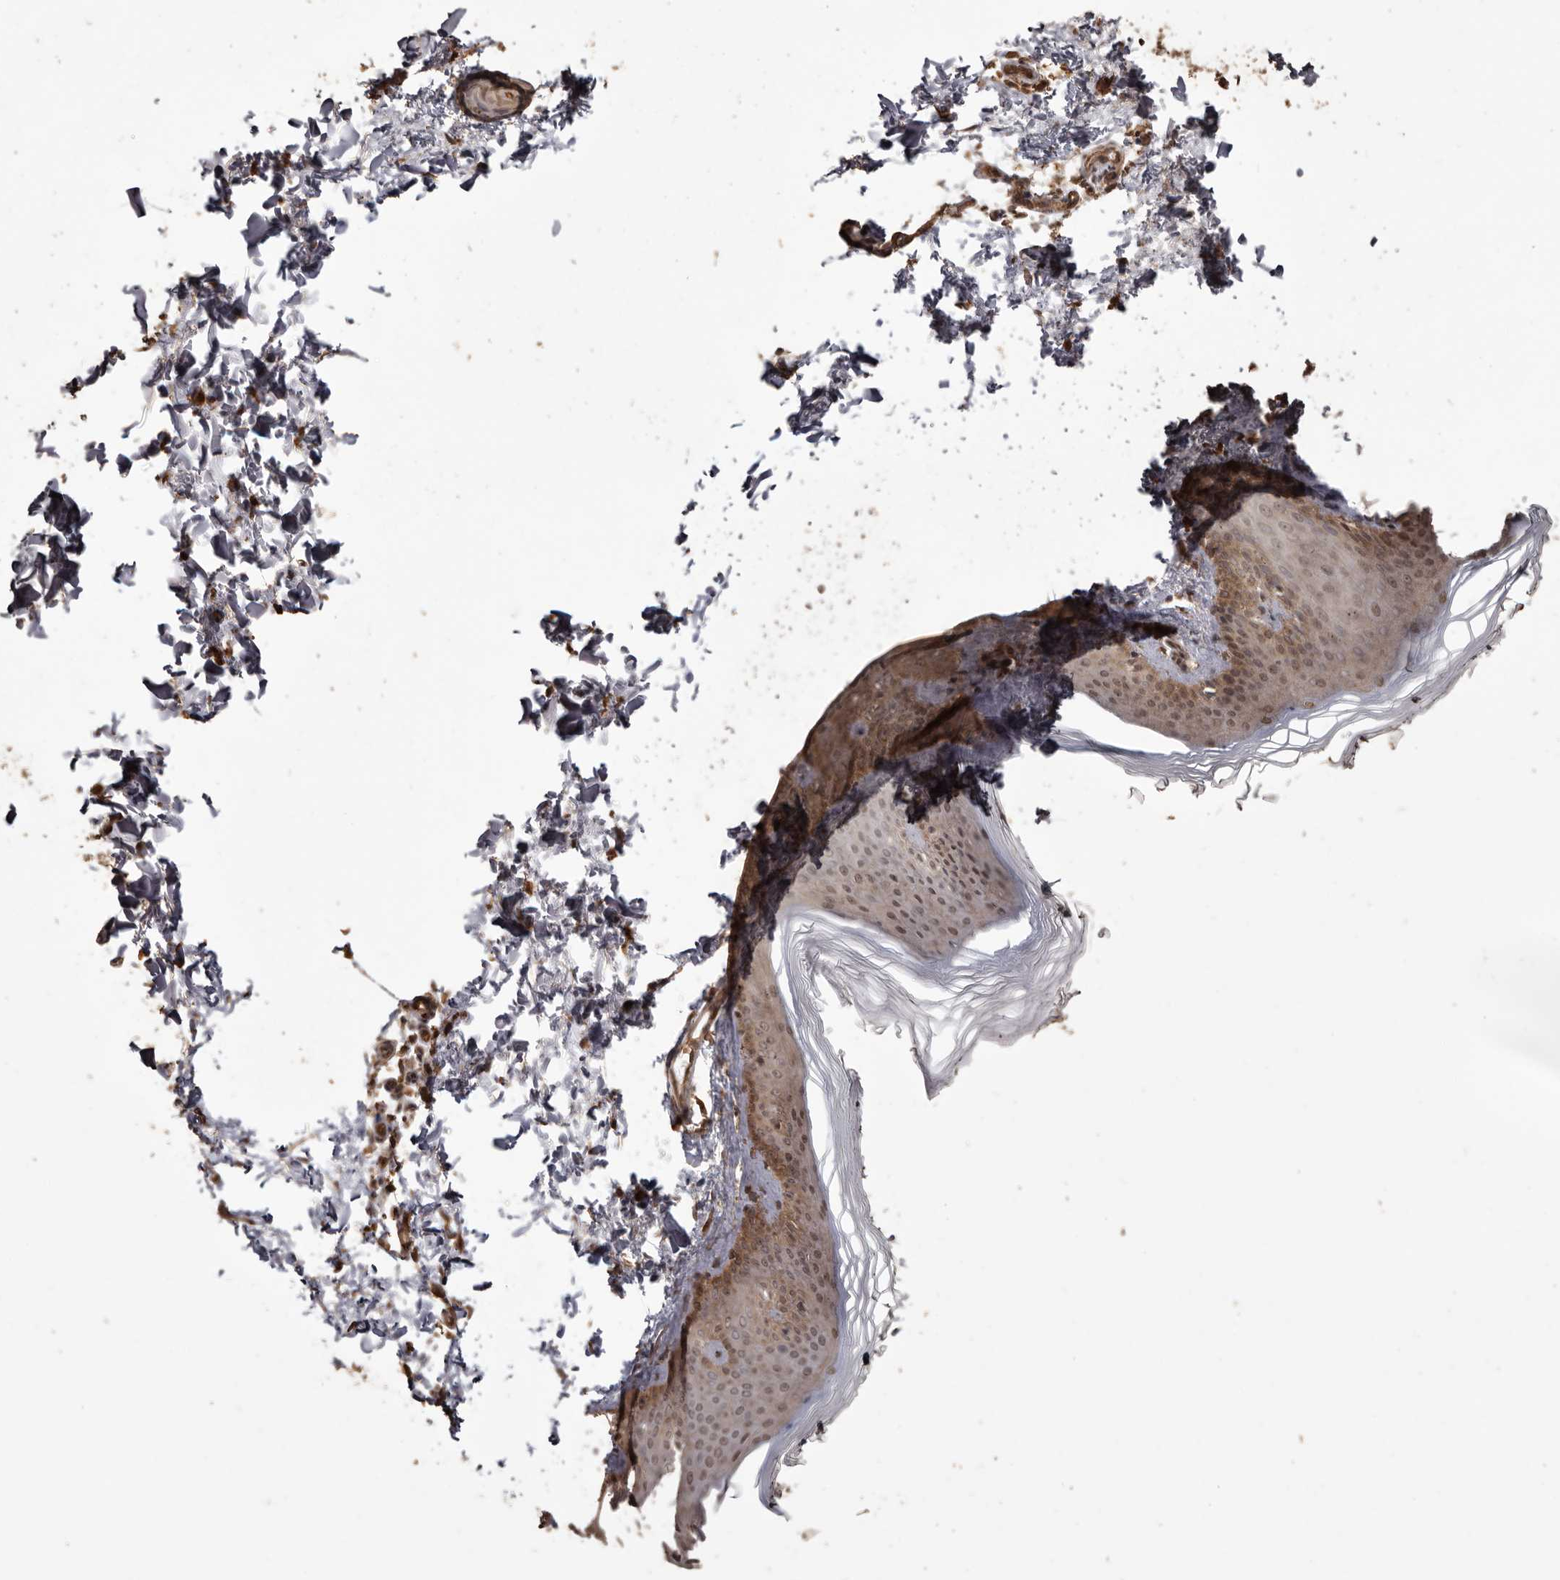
{"staining": {"intensity": "moderate", "quantity": ">75%", "location": "cytoplasmic/membranous,nuclear"}, "tissue": "skin", "cell_type": "Fibroblasts", "image_type": "normal", "snomed": [{"axis": "morphology", "description": "Normal tissue, NOS"}, {"axis": "topography", "description": "Skin"}], "caption": "Immunohistochemistry (DAB) staining of benign human skin displays moderate cytoplasmic/membranous,nuclear protein positivity in about >75% of fibroblasts.", "gene": "NUP43", "patient": {"sex": "female", "age": 27}}